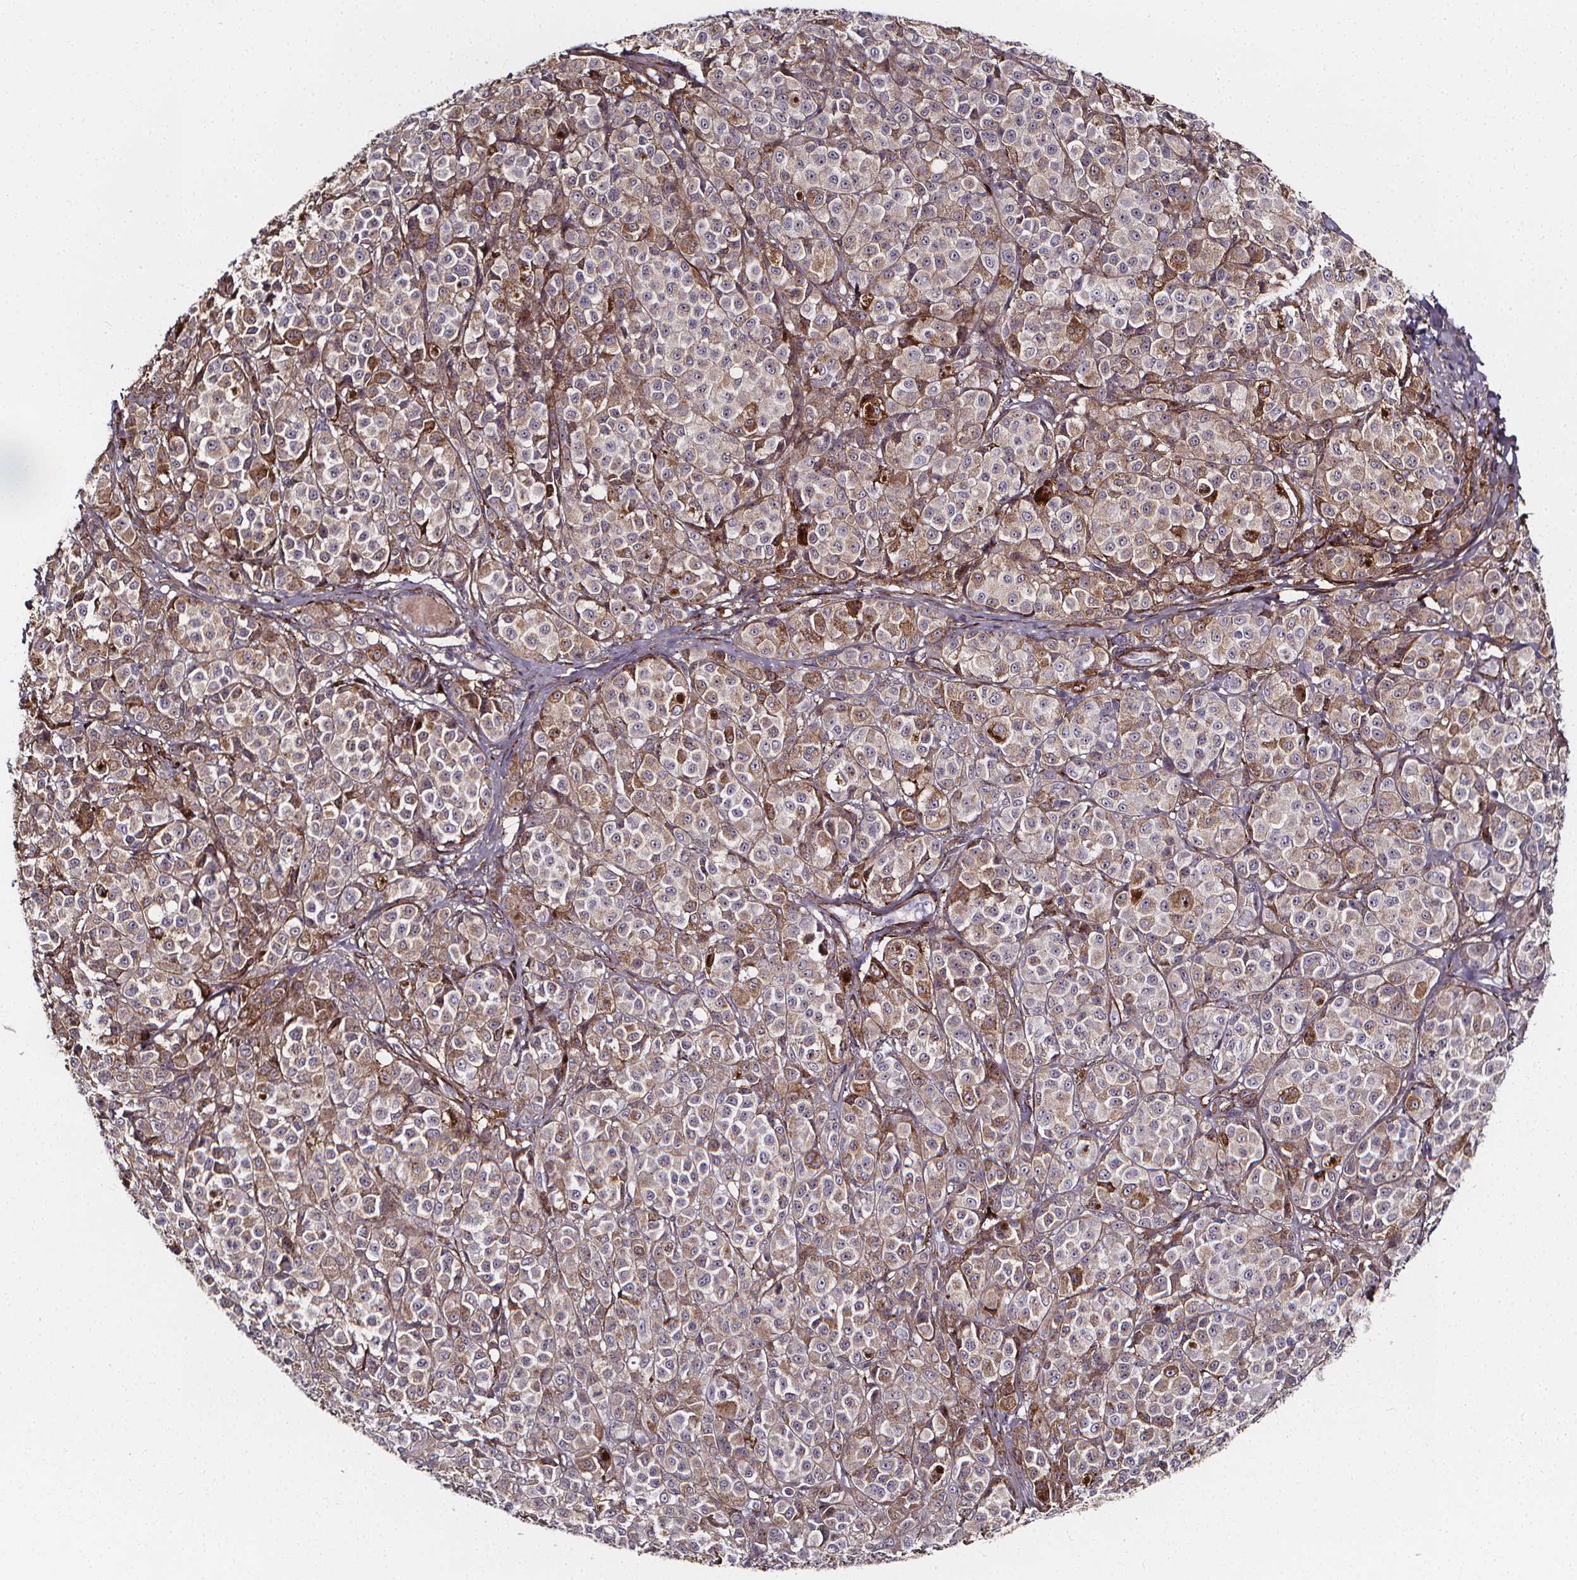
{"staining": {"intensity": "negative", "quantity": "none", "location": "none"}, "tissue": "melanoma", "cell_type": "Tumor cells", "image_type": "cancer", "snomed": [{"axis": "morphology", "description": "Malignant melanoma, NOS"}, {"axis": "topography", "description": "Skin"}], "caption": "The IHC micrograph has no significant expression in tumor cells of malignant melanoma tissue. (Brightfield microscopy of DAB immunohistochemistry (IHC) at high magnification).", "gene": "AEBP1", "patient": {"sex": "male", "age": 89}}